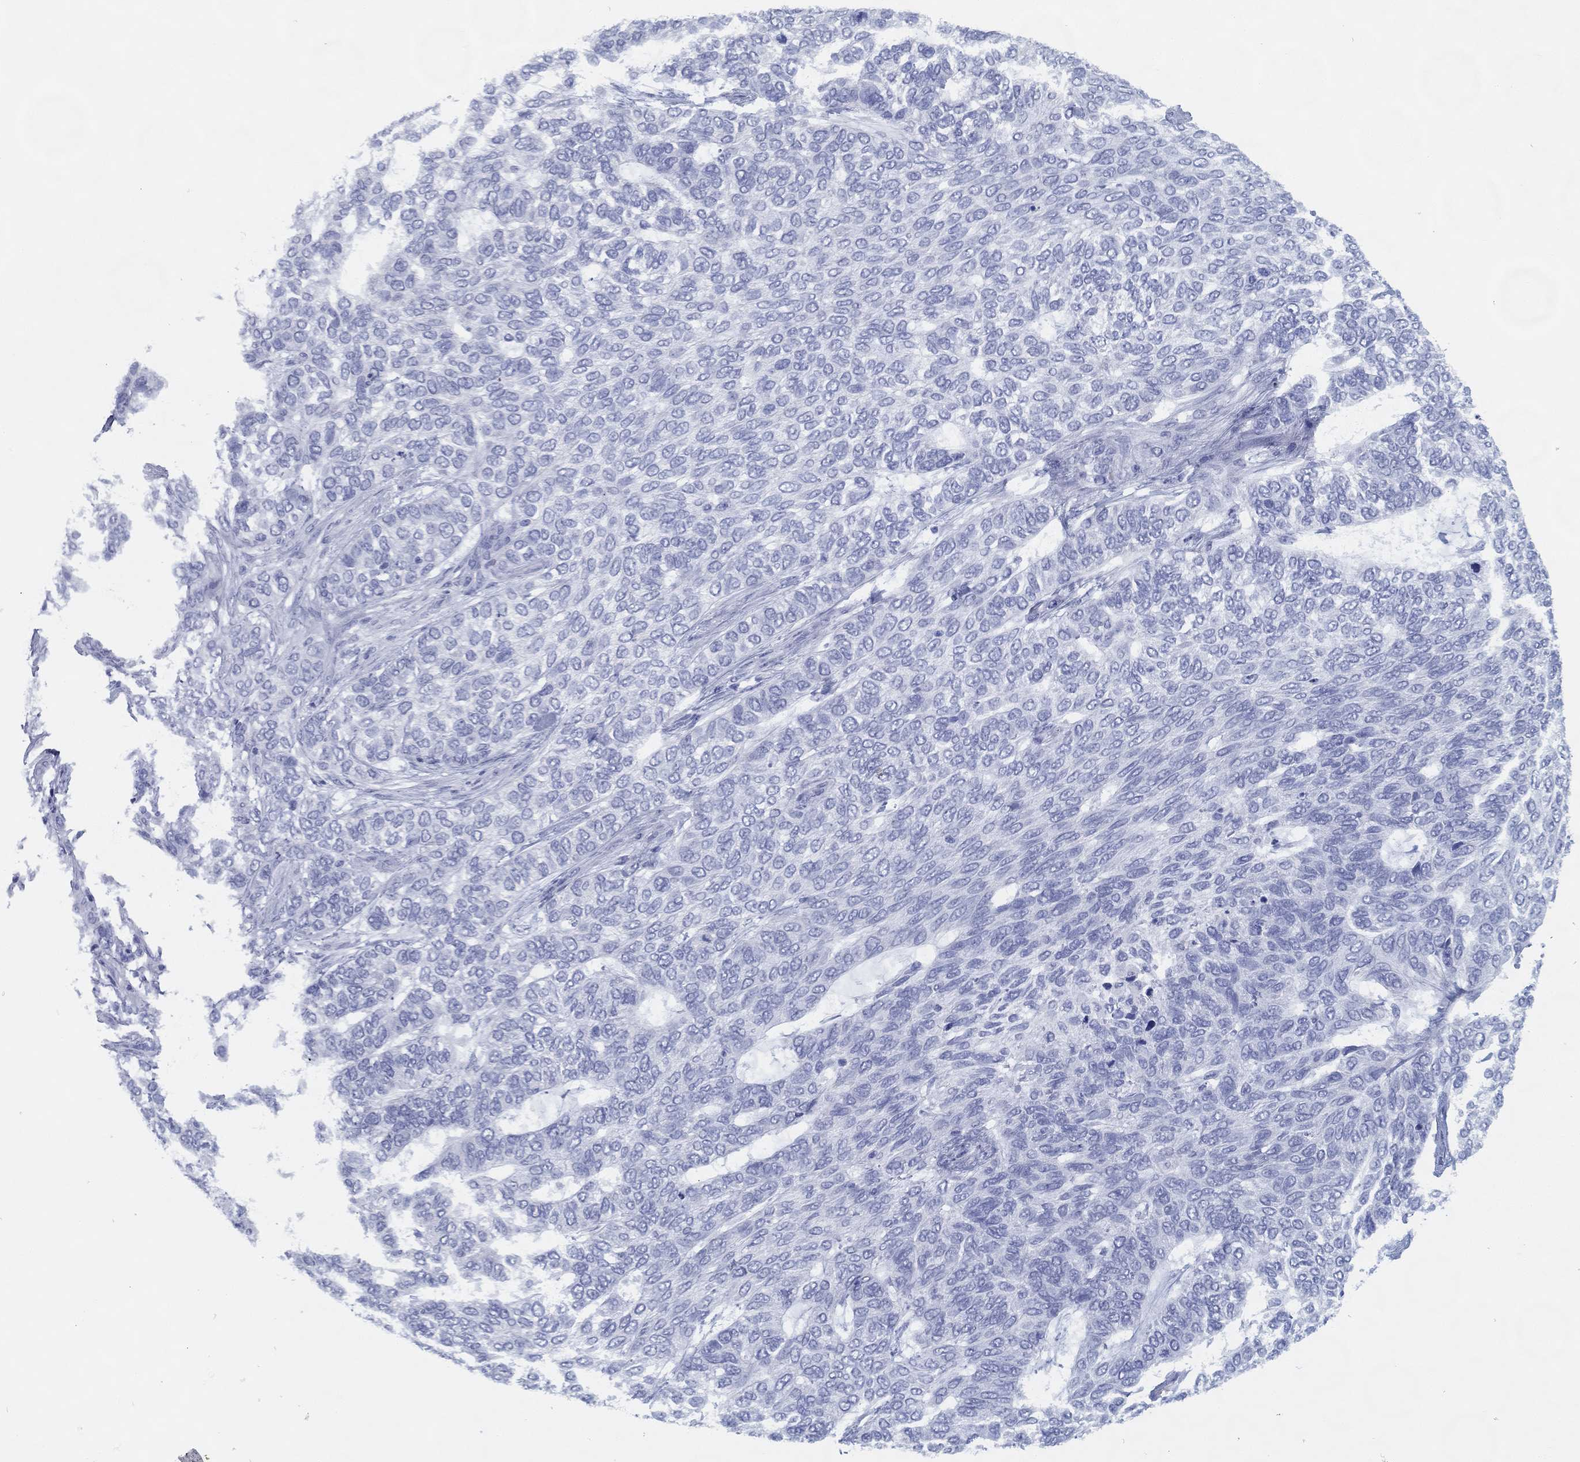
{"staining": {"intensity": "negative", "quantity": "none", "location": "none"}, "tissue": "skin cancer", "cell_type": "Tumor cells", "image_type": "cancer", "snomed": [{"axis": "morphology", "description": "Basal cell carcinoma"}, {"axis": "topography", "description": "Skin"}], "caption": "This is a histopathology image of IHC staining of basal cell carcinoma (skin), which shows no staining in tumor cells.", "gene": "TMEM252", "patient": {"sex": "female", "age": 65}}